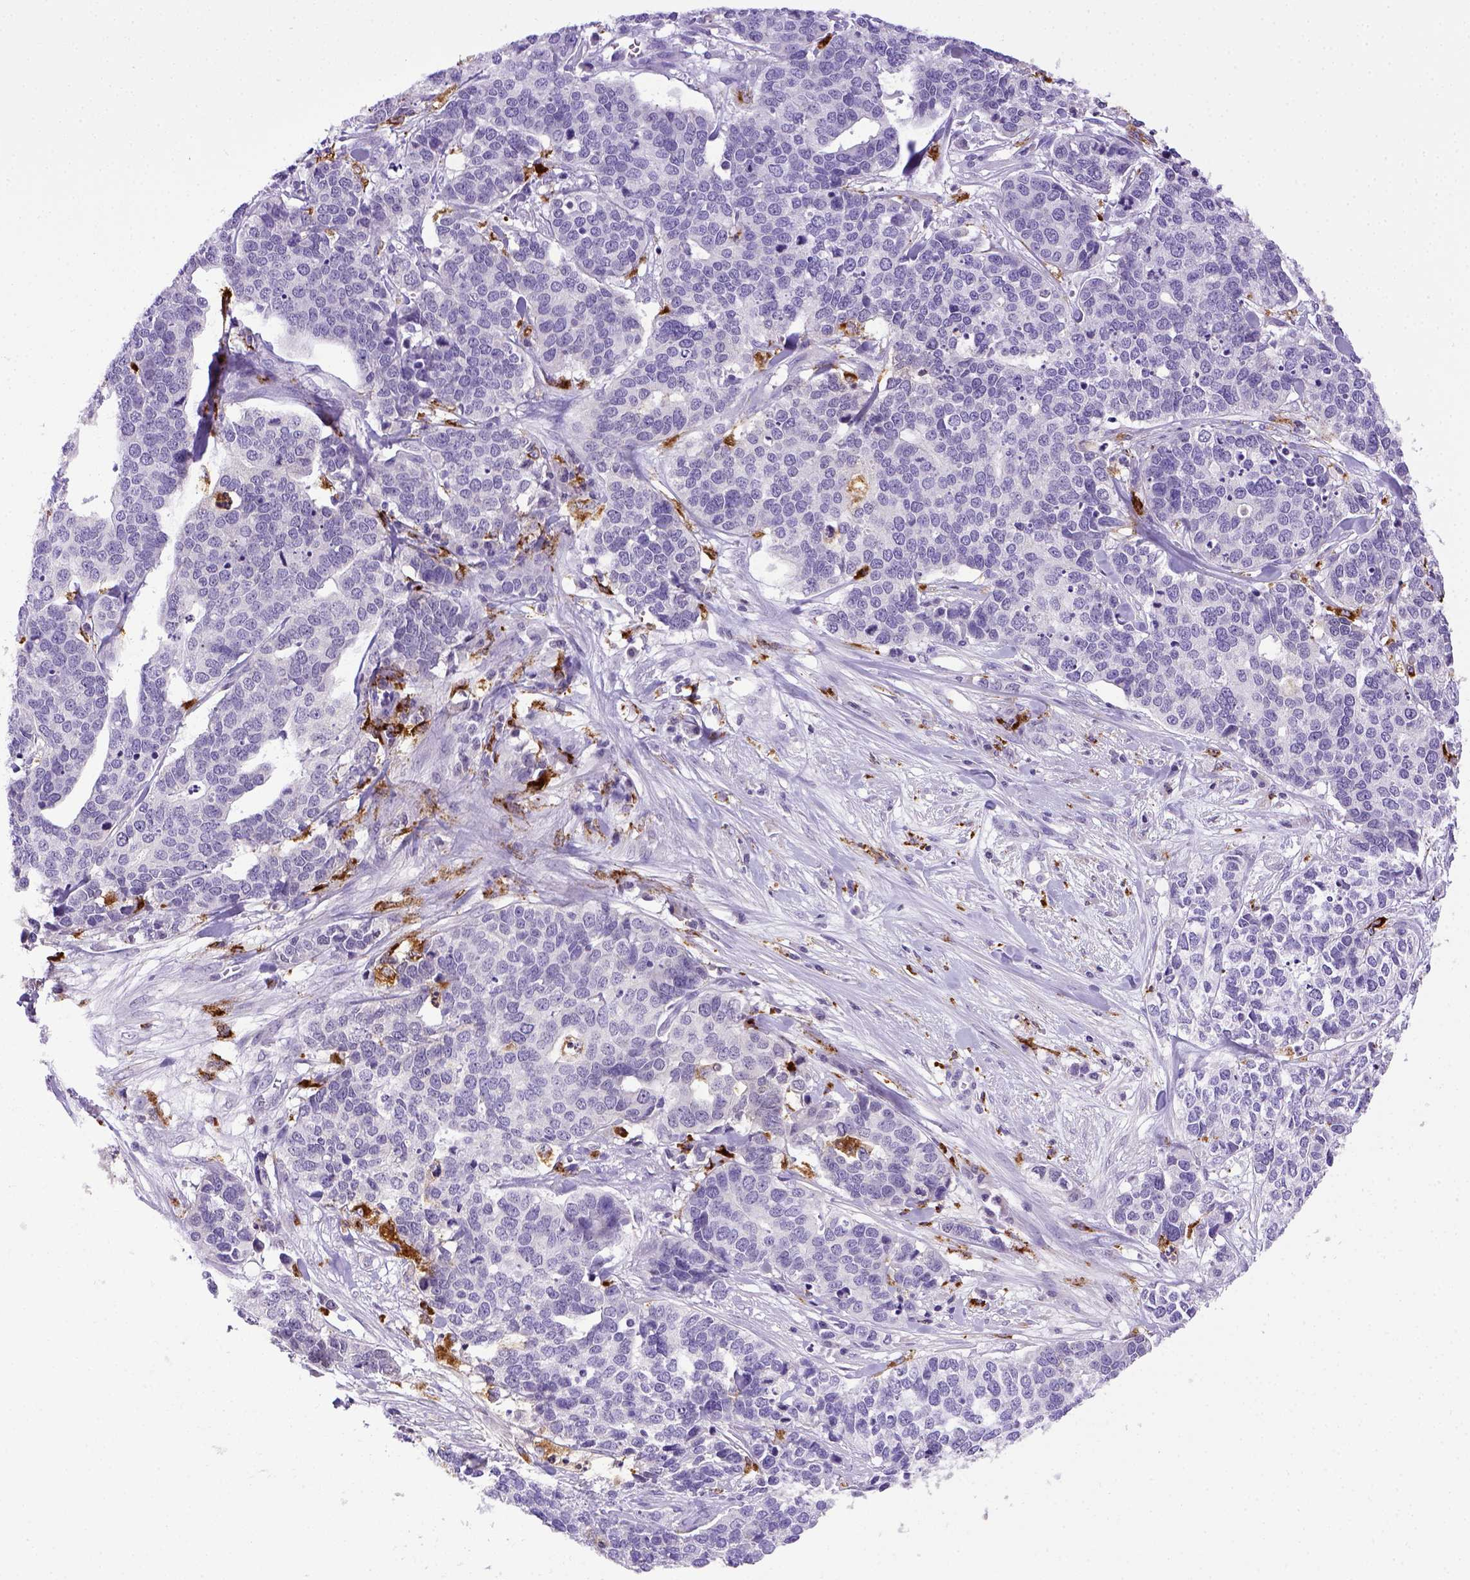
{"staining": {"intensity": "negative", "quantity": "none", "location": "none"}, "tissue": "ovarian cancer", "cell_type": "Tumor cells", "image_type": "cancer", "snomed": [{"axis": "morphology", "description": "Carcinoma, endometroid"}, {"axis": "topography", "description": "Ovary"}], "caption": "Tumor cells are negative for protein expression in human ovarian cancer (endometroid carcinoma).", "gene": "CD68", "patient": {"sex": "female", "age": 65}}